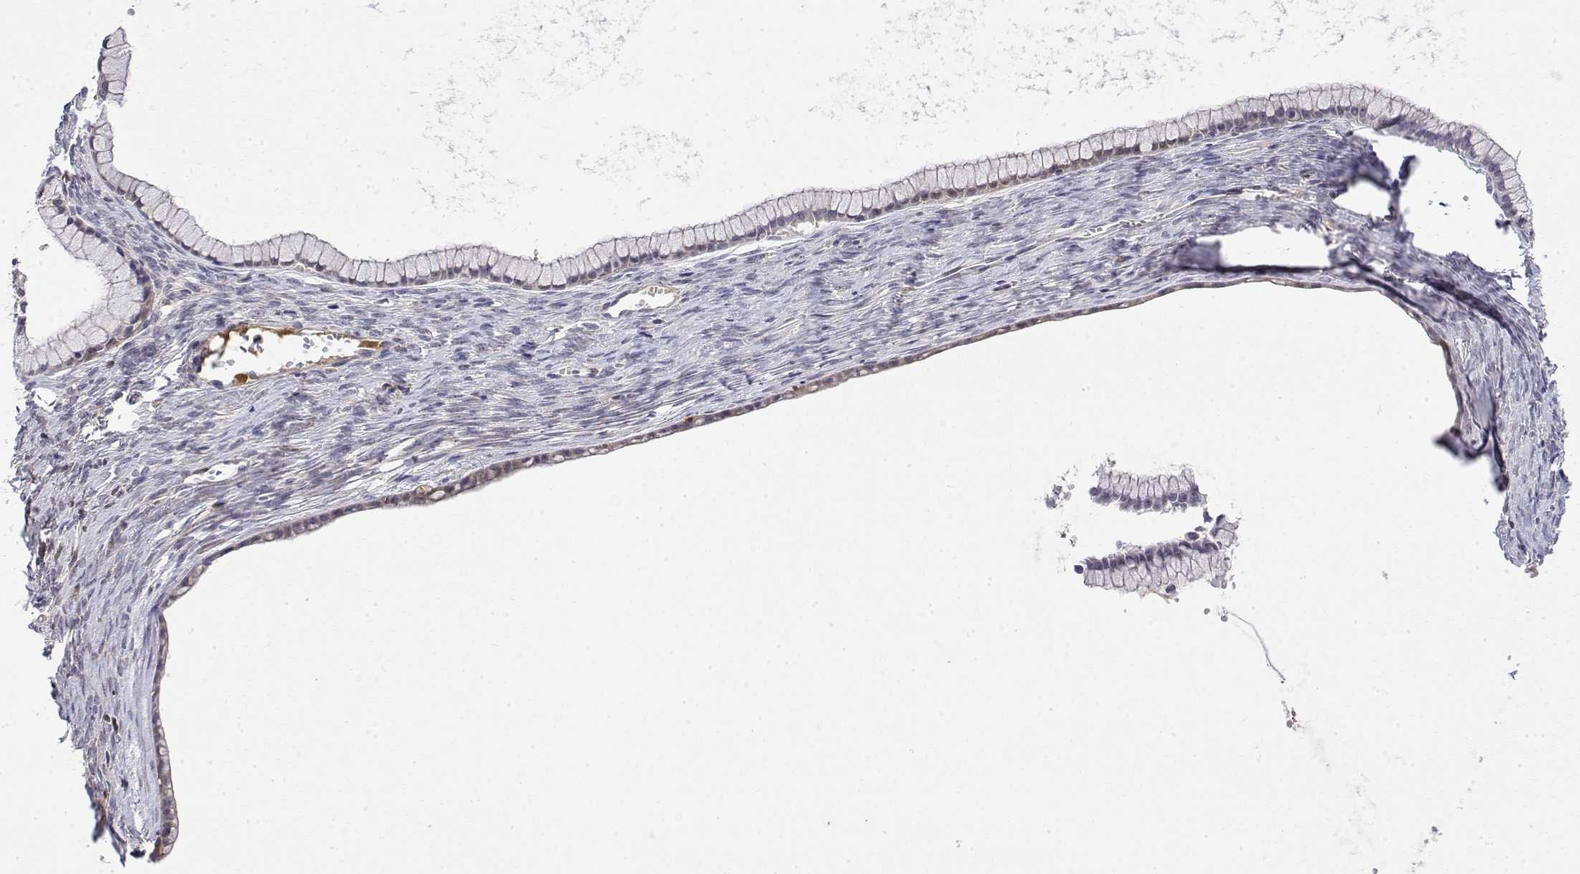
{"staining": {"intensity": "negative", "quantity": "none", "location": "none"}, "tissue": "ovarian cancer", "cell_type": "Tumor cells", "image_type": "cancer", "snomed": [{"axis": "morphology", "description": "Cystadenocarcinoma, mucinous, NOS"}, {"axis": "topography", "description": "Ovary"}], "caption": "This photomicrograph is of ovarian cancer stained with immunohistochemistry to label a protein in brown with the nuclei are counter-stained blue. There is no positivity in tumor cells.", "gene": "IGFBP4", "patient": {"sex": "female", "age": 41}}